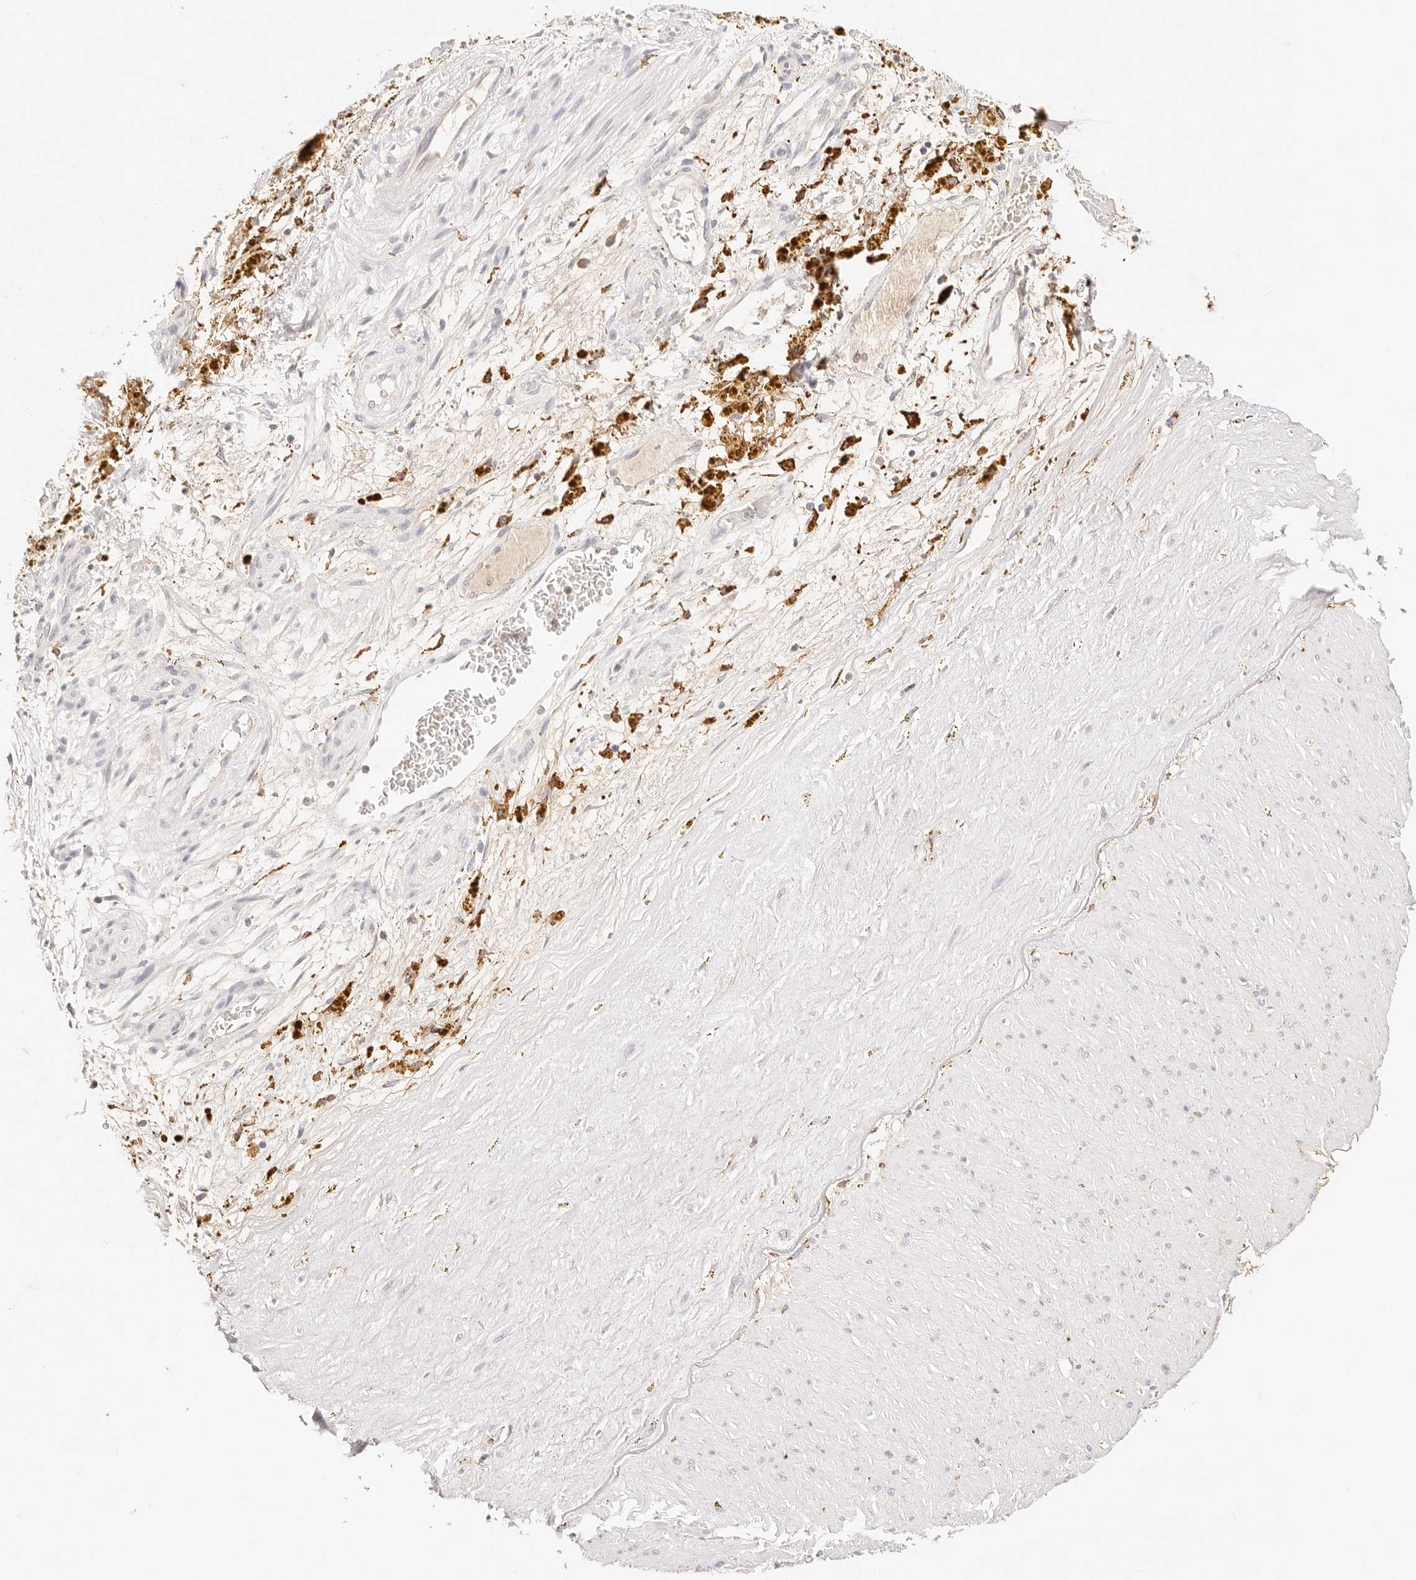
{"staining": {"intensity": "negative", "quantity": "none", "location": "none"}, "tissue": "adipose tissue", "cell_type": "Adipocytes", "image_type": "normal", "snomed": [{"axis": "morphology", "description": "Normal tissue, NOS"}, {"axis": "topography", "description": "Soft tissue"}], "caption": "Immunohistochemistry micrograph of unremarkable adipose tissue stained for a protein (brown), which displays no positivity in adipocytes.", "gene": "HK2", "patient": {"sex": "male", "age": 72}}